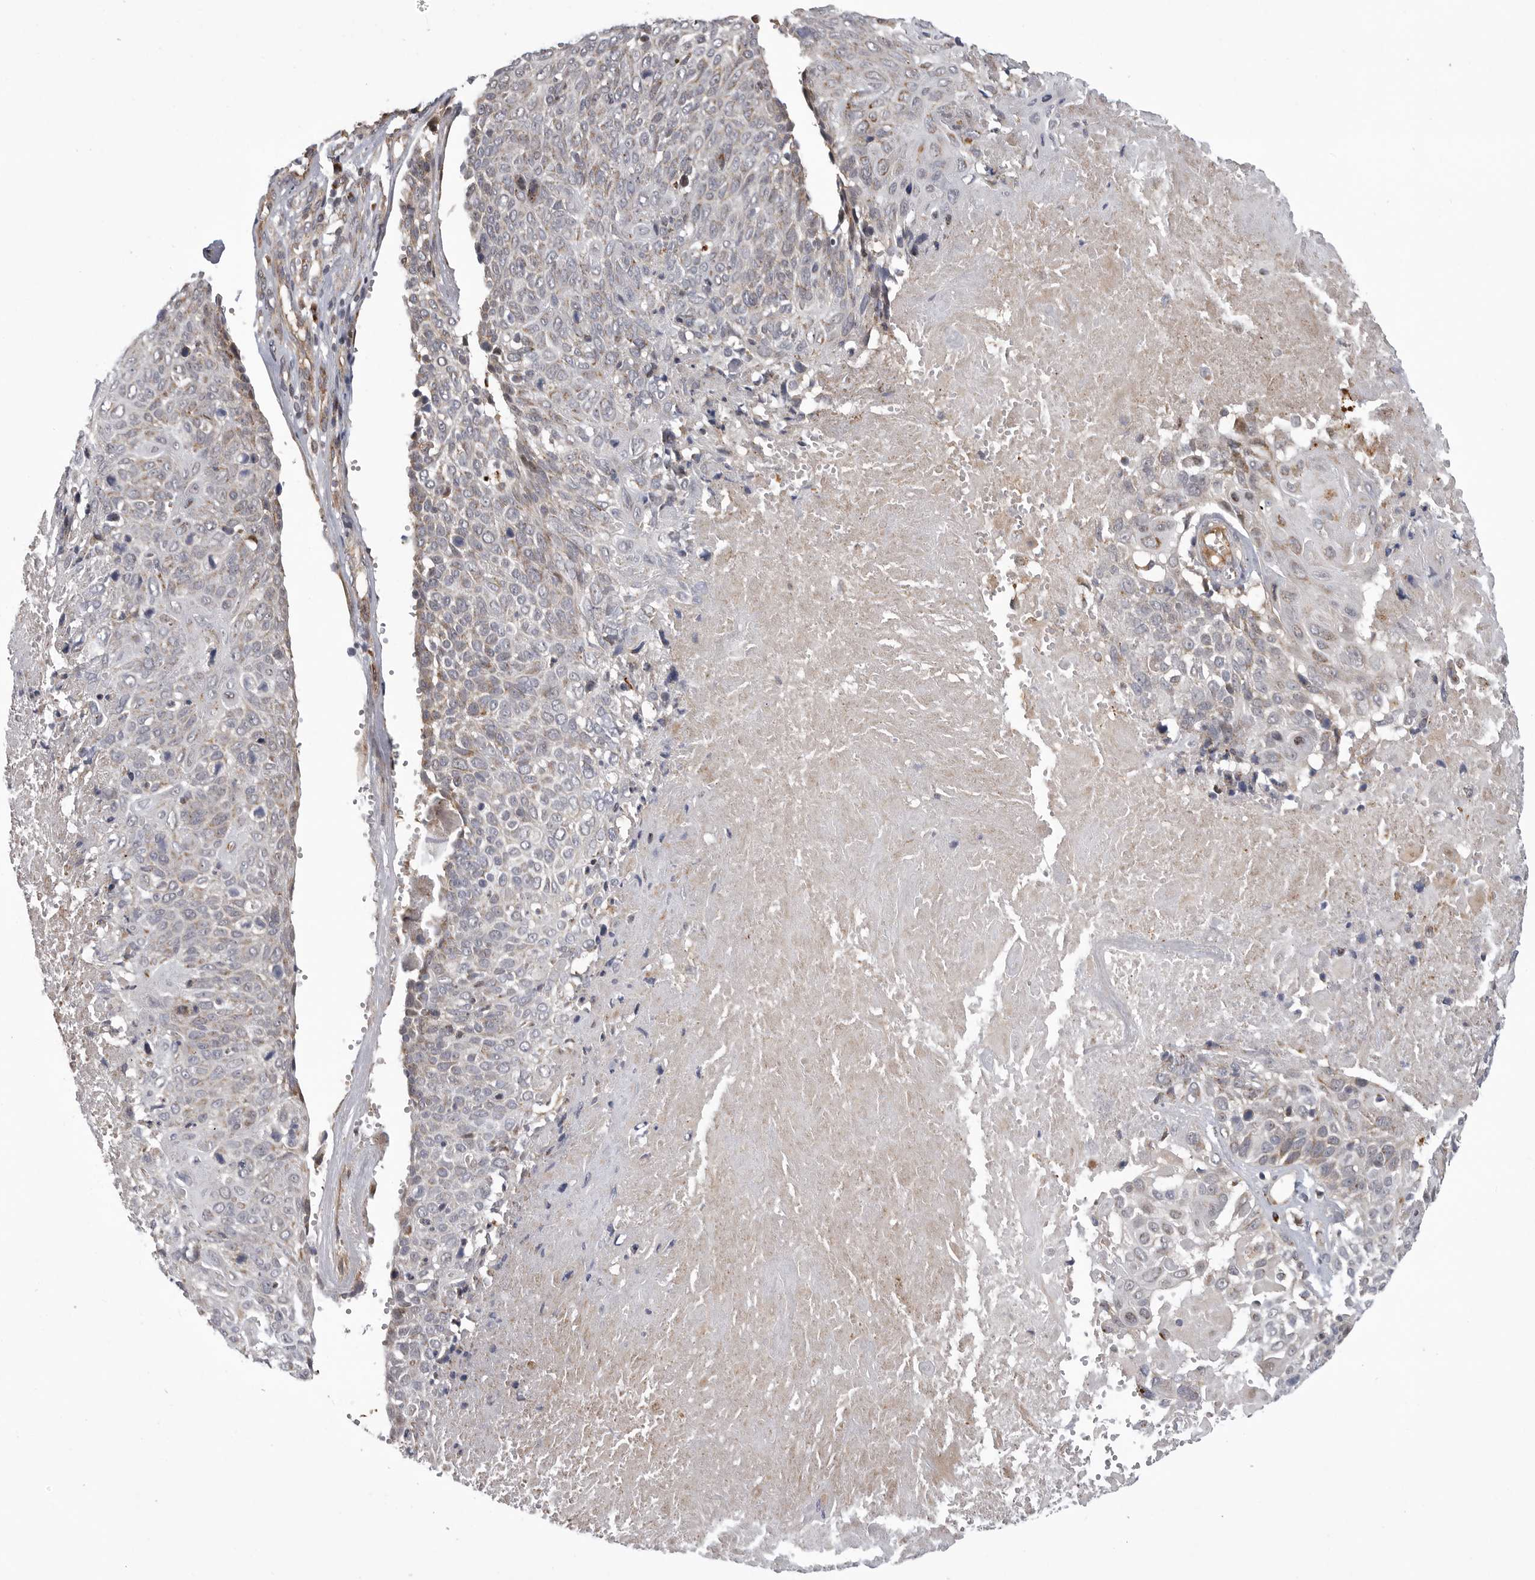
{"staining": {"intensity": "weak", "quantity": "25%-75%", "location": "cytoplasmic/membranous"}, "tissue": "cervical cancer", "cell_type": "Tumor cells", "image_type": "cancer", "snomed": [{"axis": "morphology", "description": "Squamous cell carcinoma, NOS"}, {"axis": "topography", "description": "Cervix"}], "caption": "Weak cytoplasmic/membranous protein staining is seen in approximately 25%-75% of tumor cells in cervical cancer (squamous cell carcinoma).", "gene": "TMPRSS11F", "patient": {"sex": "female", "age": 74}}